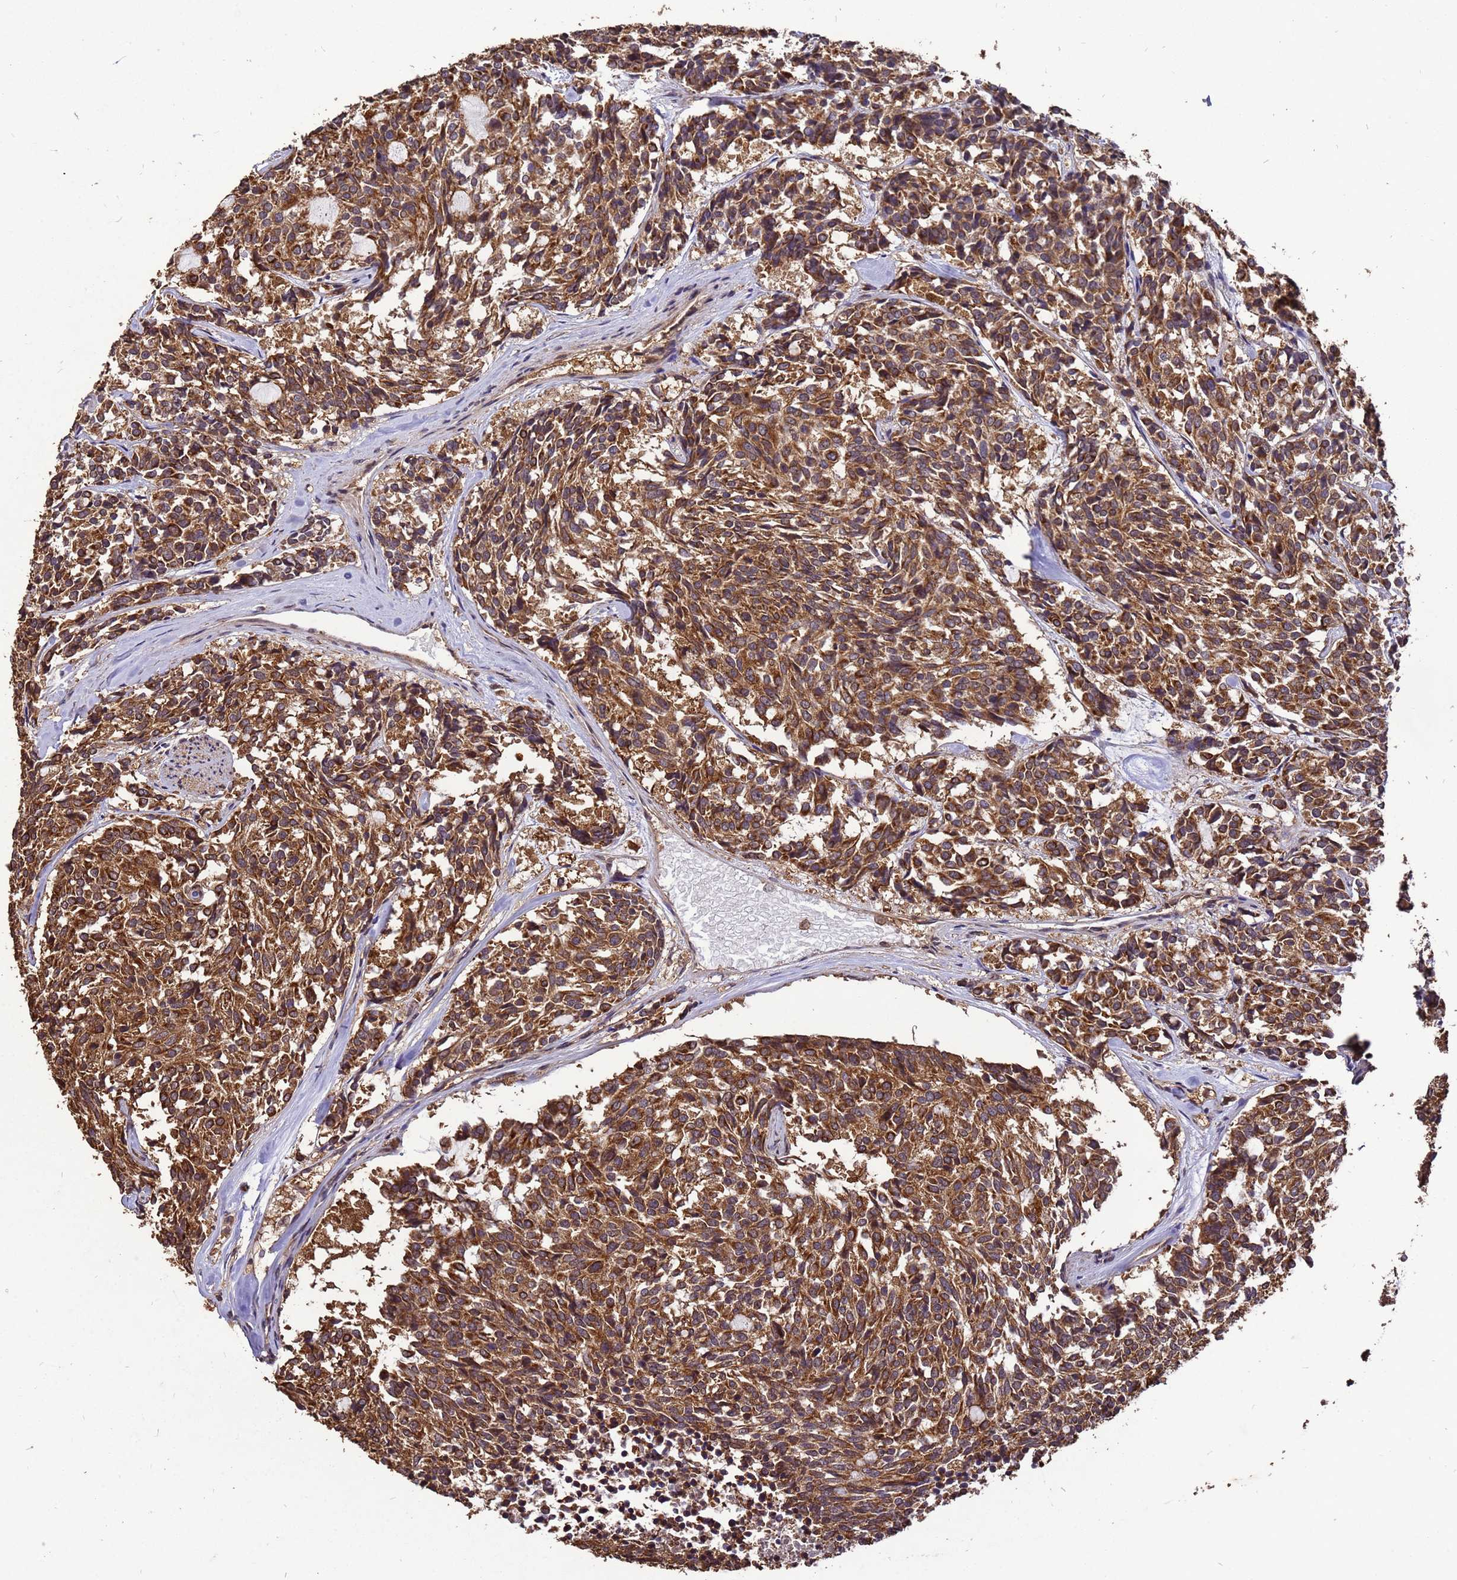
{"staining": {"intensity": "strong", "quantity": ">75%", "location": "cytoplasmic/membranous"}, "tissue": "carcinoid", "cell_type": "Tumor cells", "image_type": "cancer", "snomed": [{"axis": "morphology", "description": "Carcinoid, malignant, NOS"}, {"axis": "topography", "description": "Pancreas"}], "caption": "Human carcinoid stained for a protein (brown) displays strong cytoplasmic/membranous positive positivity in about >75% of tumor cells.", "gene": "ZNF618", "patient": {"sex": "female", "age": 54}}